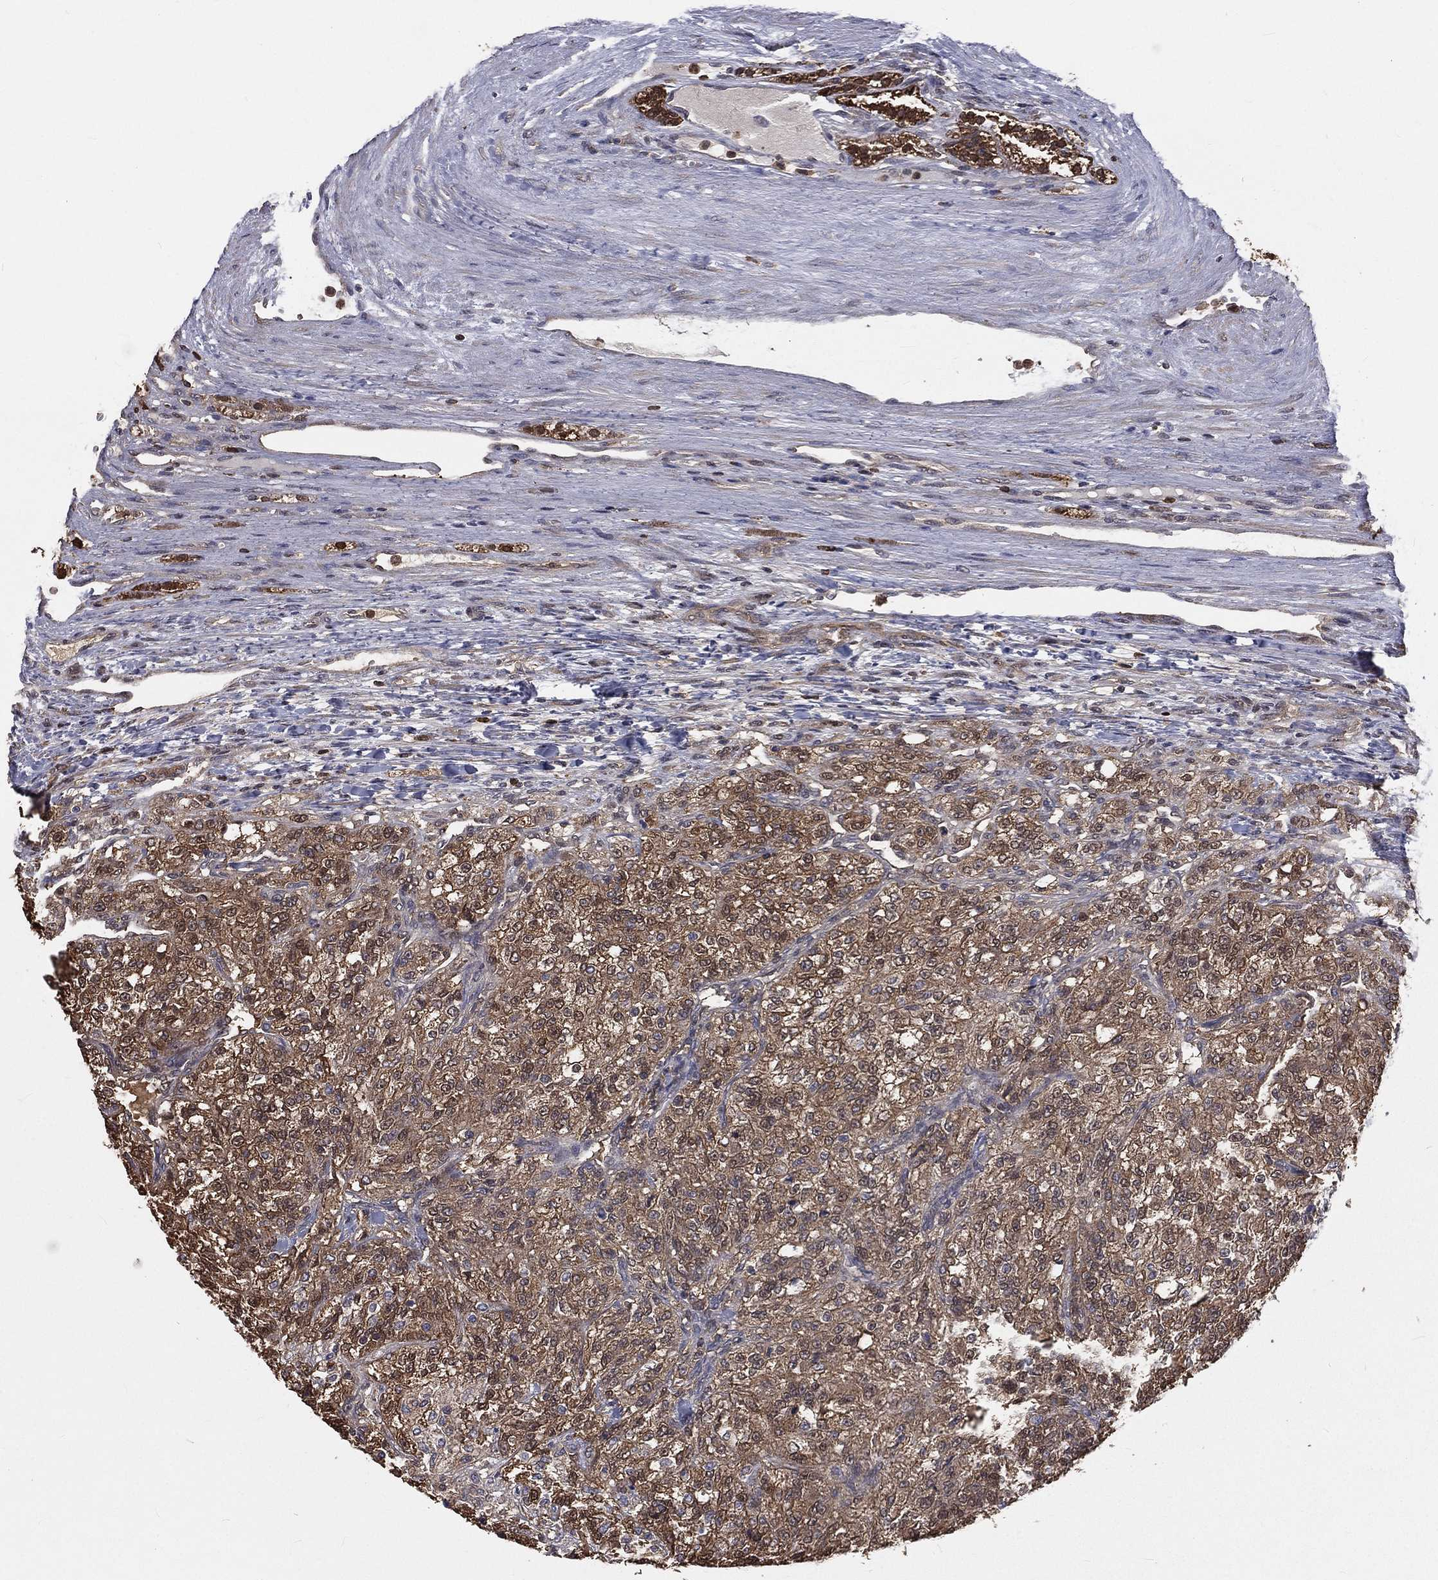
{"staining": {"intensity": "moderate", "quantity": ">75%", "location": "cytoplasmic/membranous"}, "tissue": "renal cancer", "cell_type": "Tumor cells", "image_type": "cancer", "snomed": [{"axis": "morphology", "description": "Adenocarcinoma, NOS"}, {"axis": "topography", "description": "Kidney"}], "caption": "Immunohistochemical staining of renal cancer (adenocarcinoma) demonstrates medium levels of moderate cytoplasmic/membranous protein positivity in approximately >75% of tumor cells.", "gene": "TBC1D2", "patient": {"sex": "female", "age": 63}}